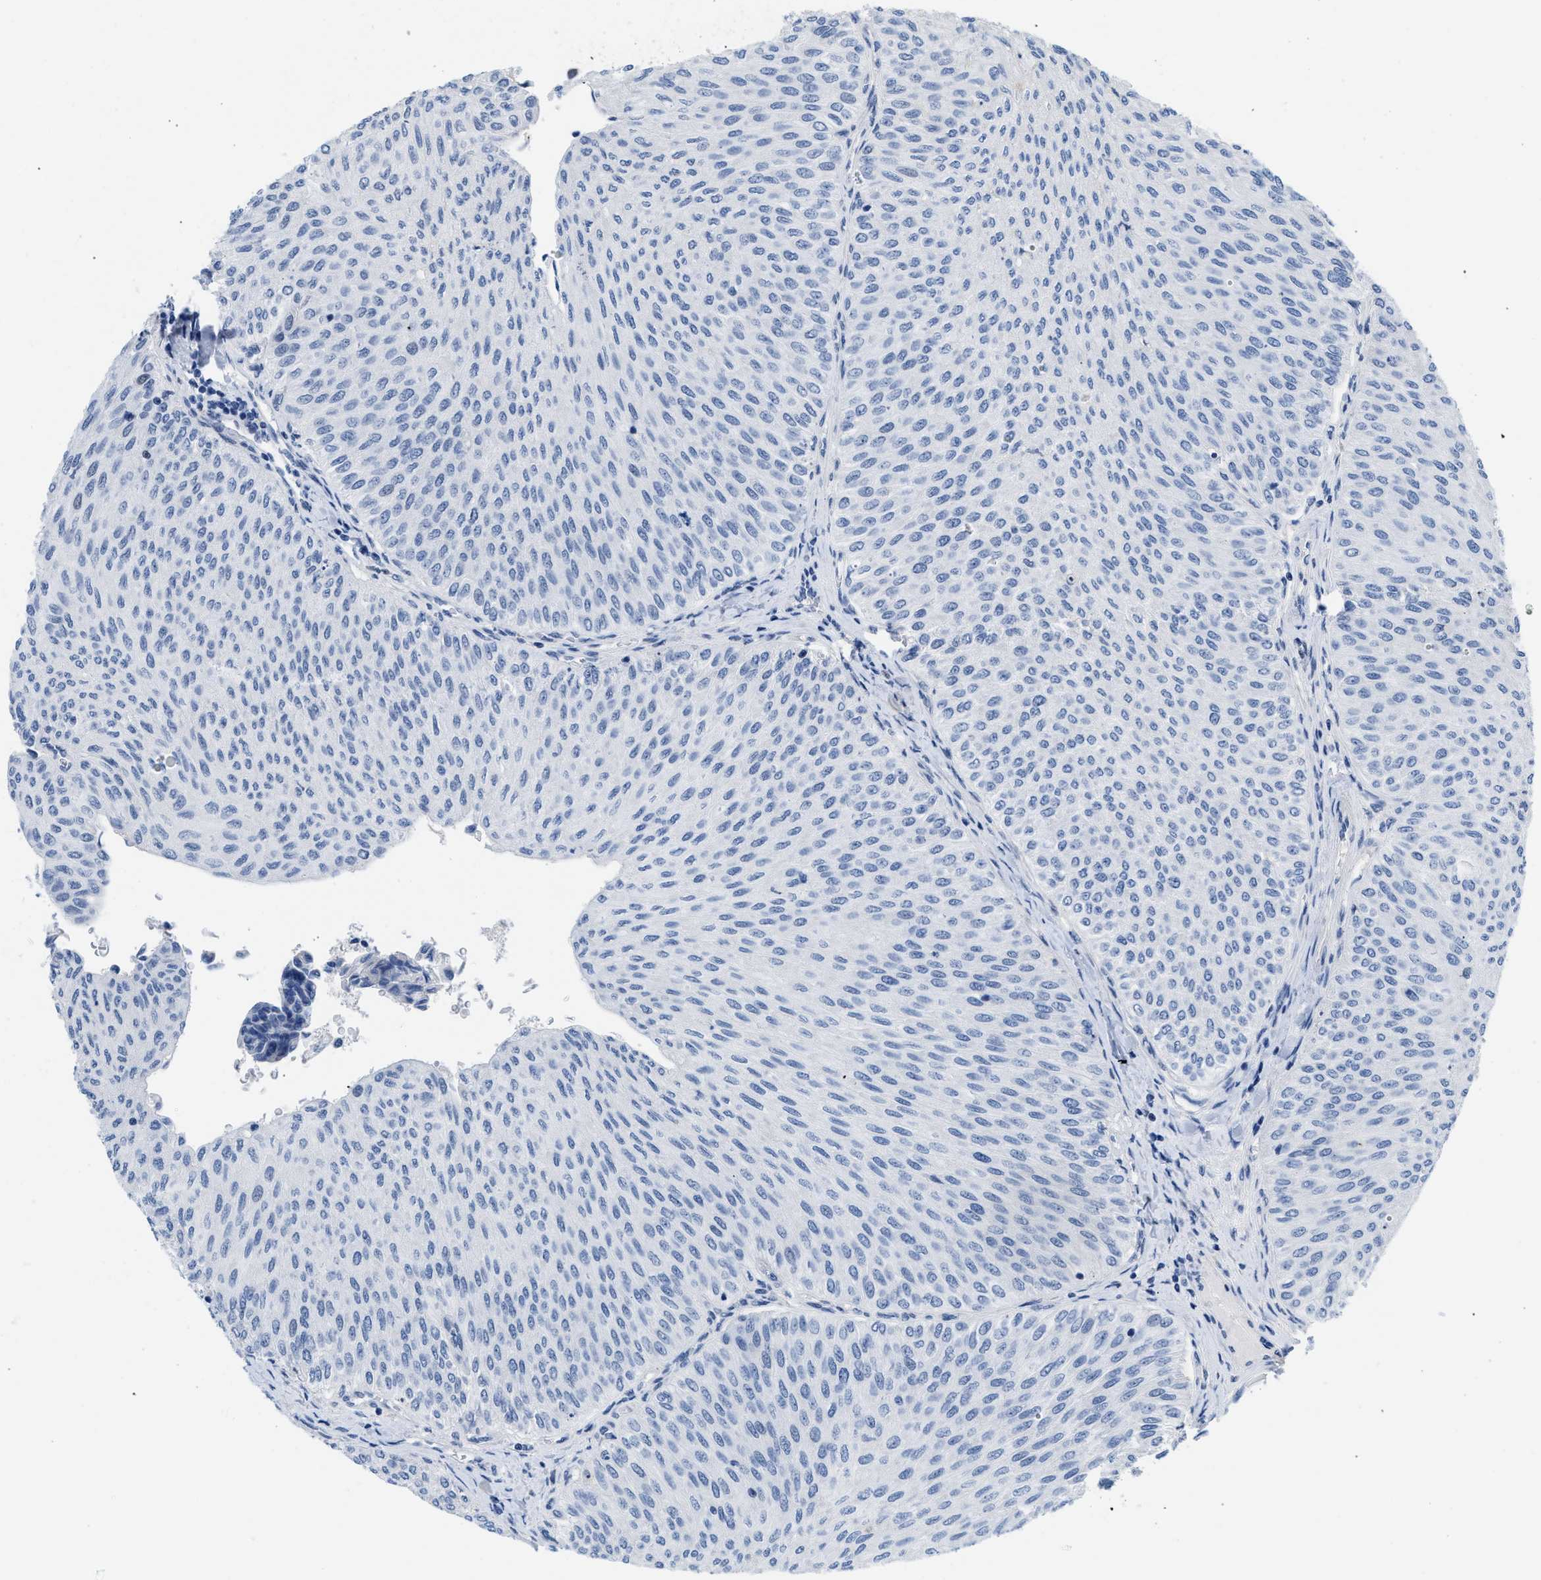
{"staining": {"intensity": "negative", "quantity": "none", "location": "none"}, "tissue": "urothelial cancer", "cell_type": "Tumor cells", "image_type": "cancer", "snomed": [{"axis": "morphology", "description": "Urothelial carcinoma, Low grade"}, {"axis": "topography", "description": "Urinary bladder"}], "caption": "Low-grade urothelial carcinoma stained for a protein using immunohistochemistry demonstrates no expression tumor cells.", "gene": "BOLL", "patient": {"sex": "male", "age": 78}}